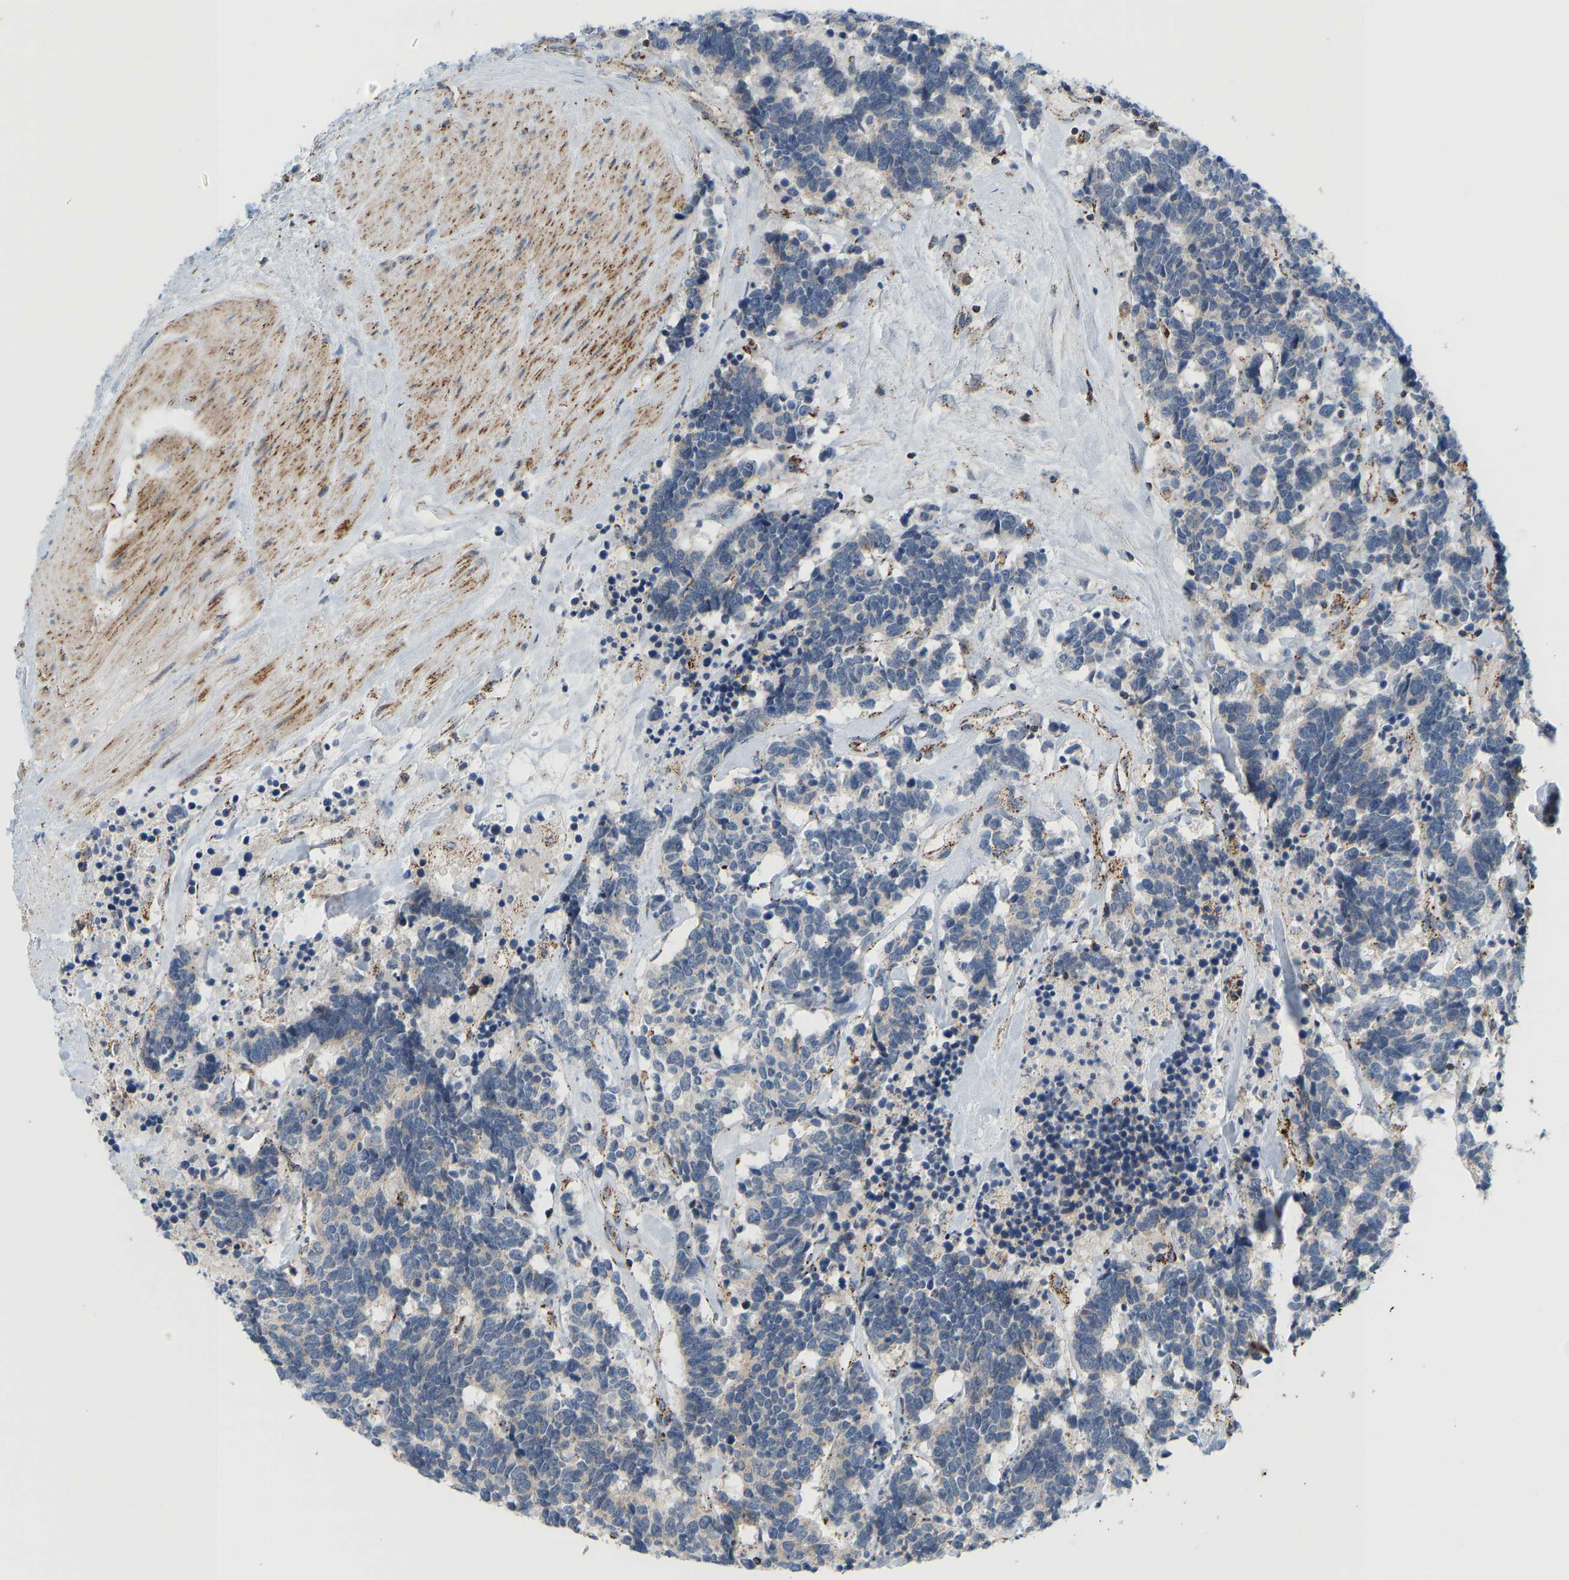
{"staining": {"intensity": "moderate", "quantity": "<25%", "location": "cytoplasmic/membranous"}, "tissue": "carcinoid", "cell_type": "Tumor cells", "image_type": "cancer", "snomed": [{"axis": "morphology", "description": "Carcinoma, NOS"}, {"axis": "morphology", "description": "Carcinoid, malignant, NOS"}, {"axis": "topography", "description": "Urinary bladder"}], "caption": "Carcinoid stained with DAB immunohistochemistry (IHC) displays low levels of moderate cytoplasmic/membranous expression in approximately <25% of tumor cells.", "gene": "GPSM2", "patient": {"sex": "male", "age": 57}}